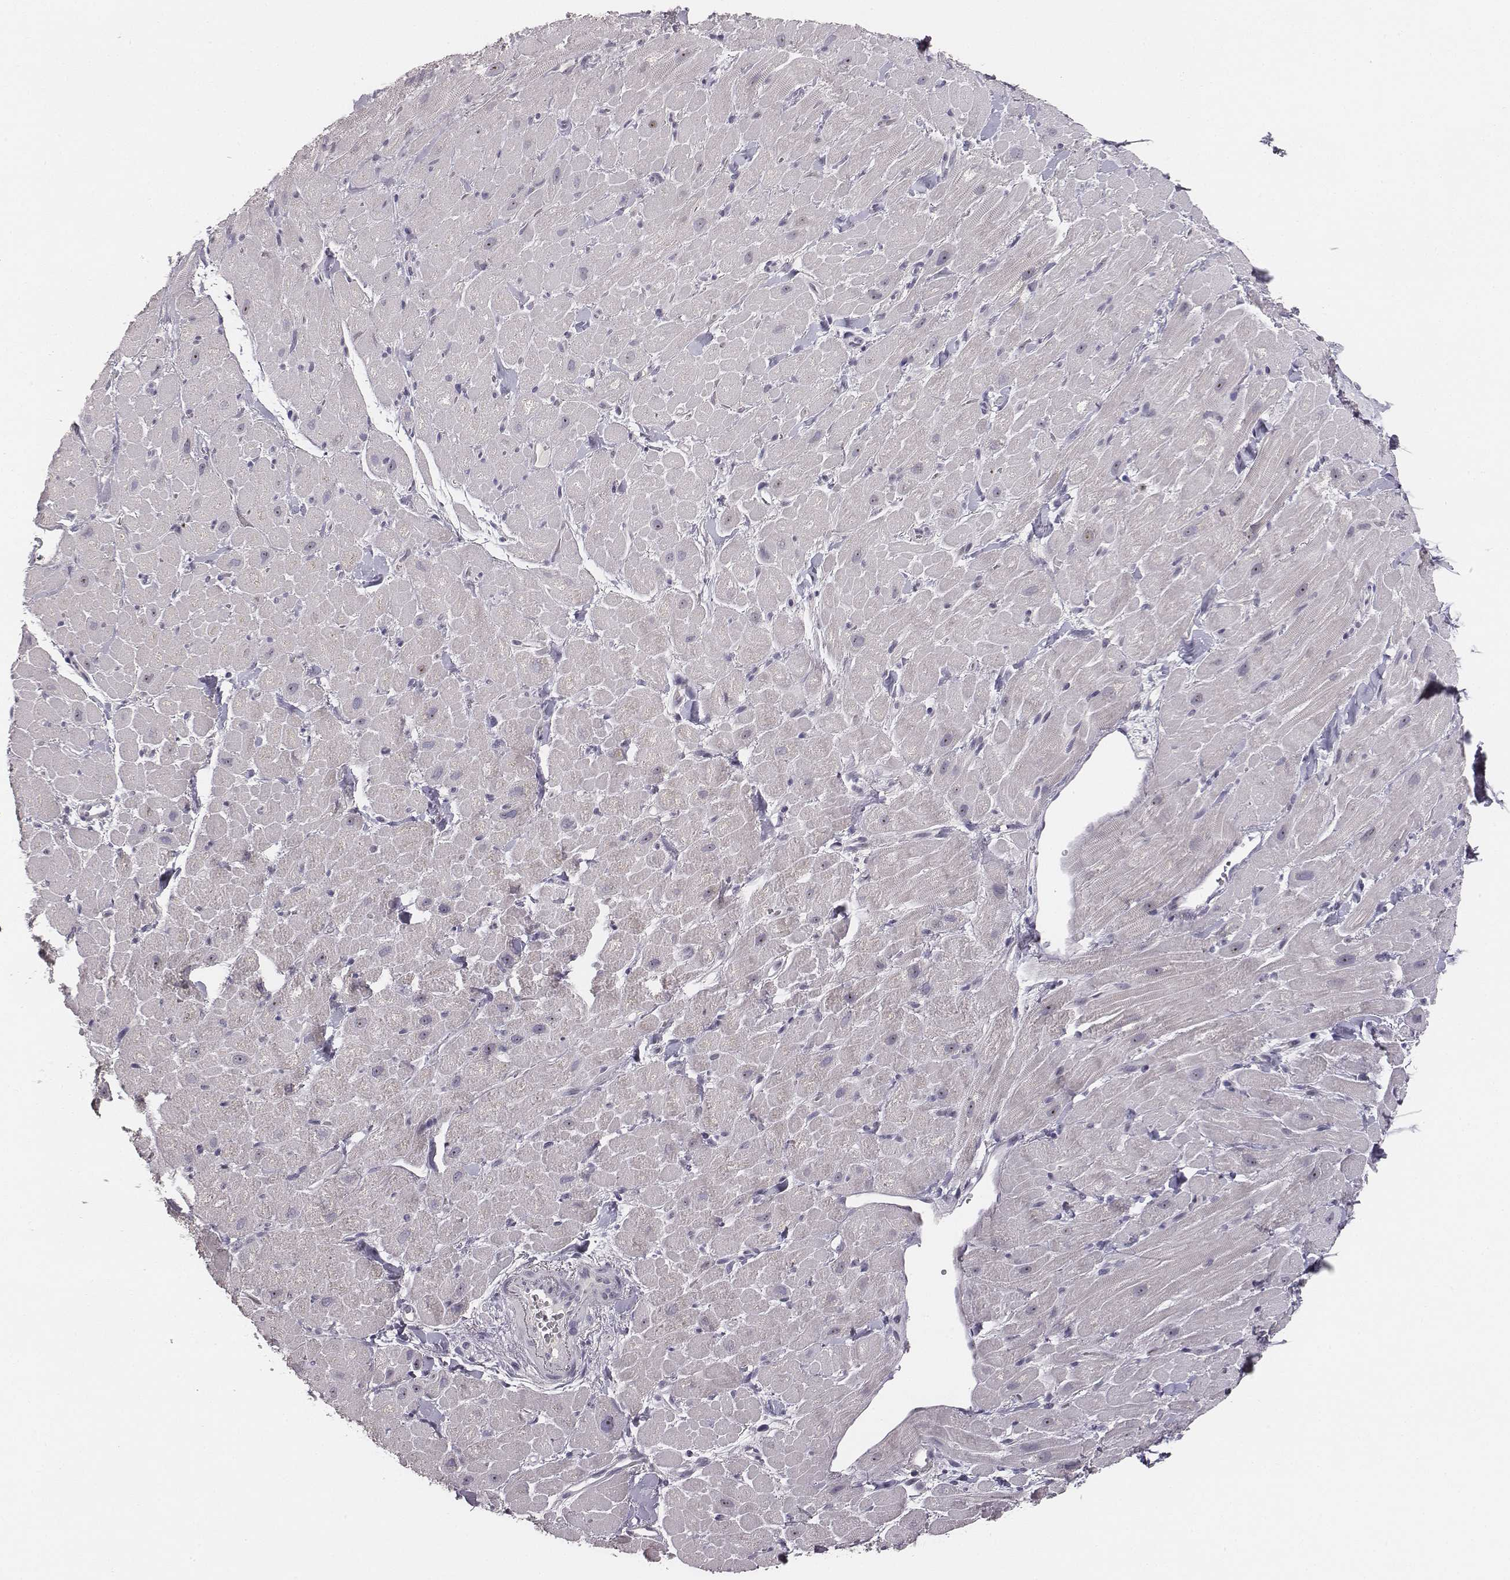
{"staining": {"intensity": "negative", "quantity": "none", "location": "none"}, "tissue": "heart muscle", "cell_type": "Cardiomyocytes", "image_type": "normal", "snomed": [{"axis": "morphology", "description": "Normal tissue, NOS"}, {"axis": "topography", "description": "Heart"}], "caption": "The micrograph reveals no significant positivity in cardiomyocytes of heart muscle. (DAB IHC visualized using brightfield microscopy, high magnification).", "gene": "NIFK", "patient": {"sex": "male", "age": 60}}